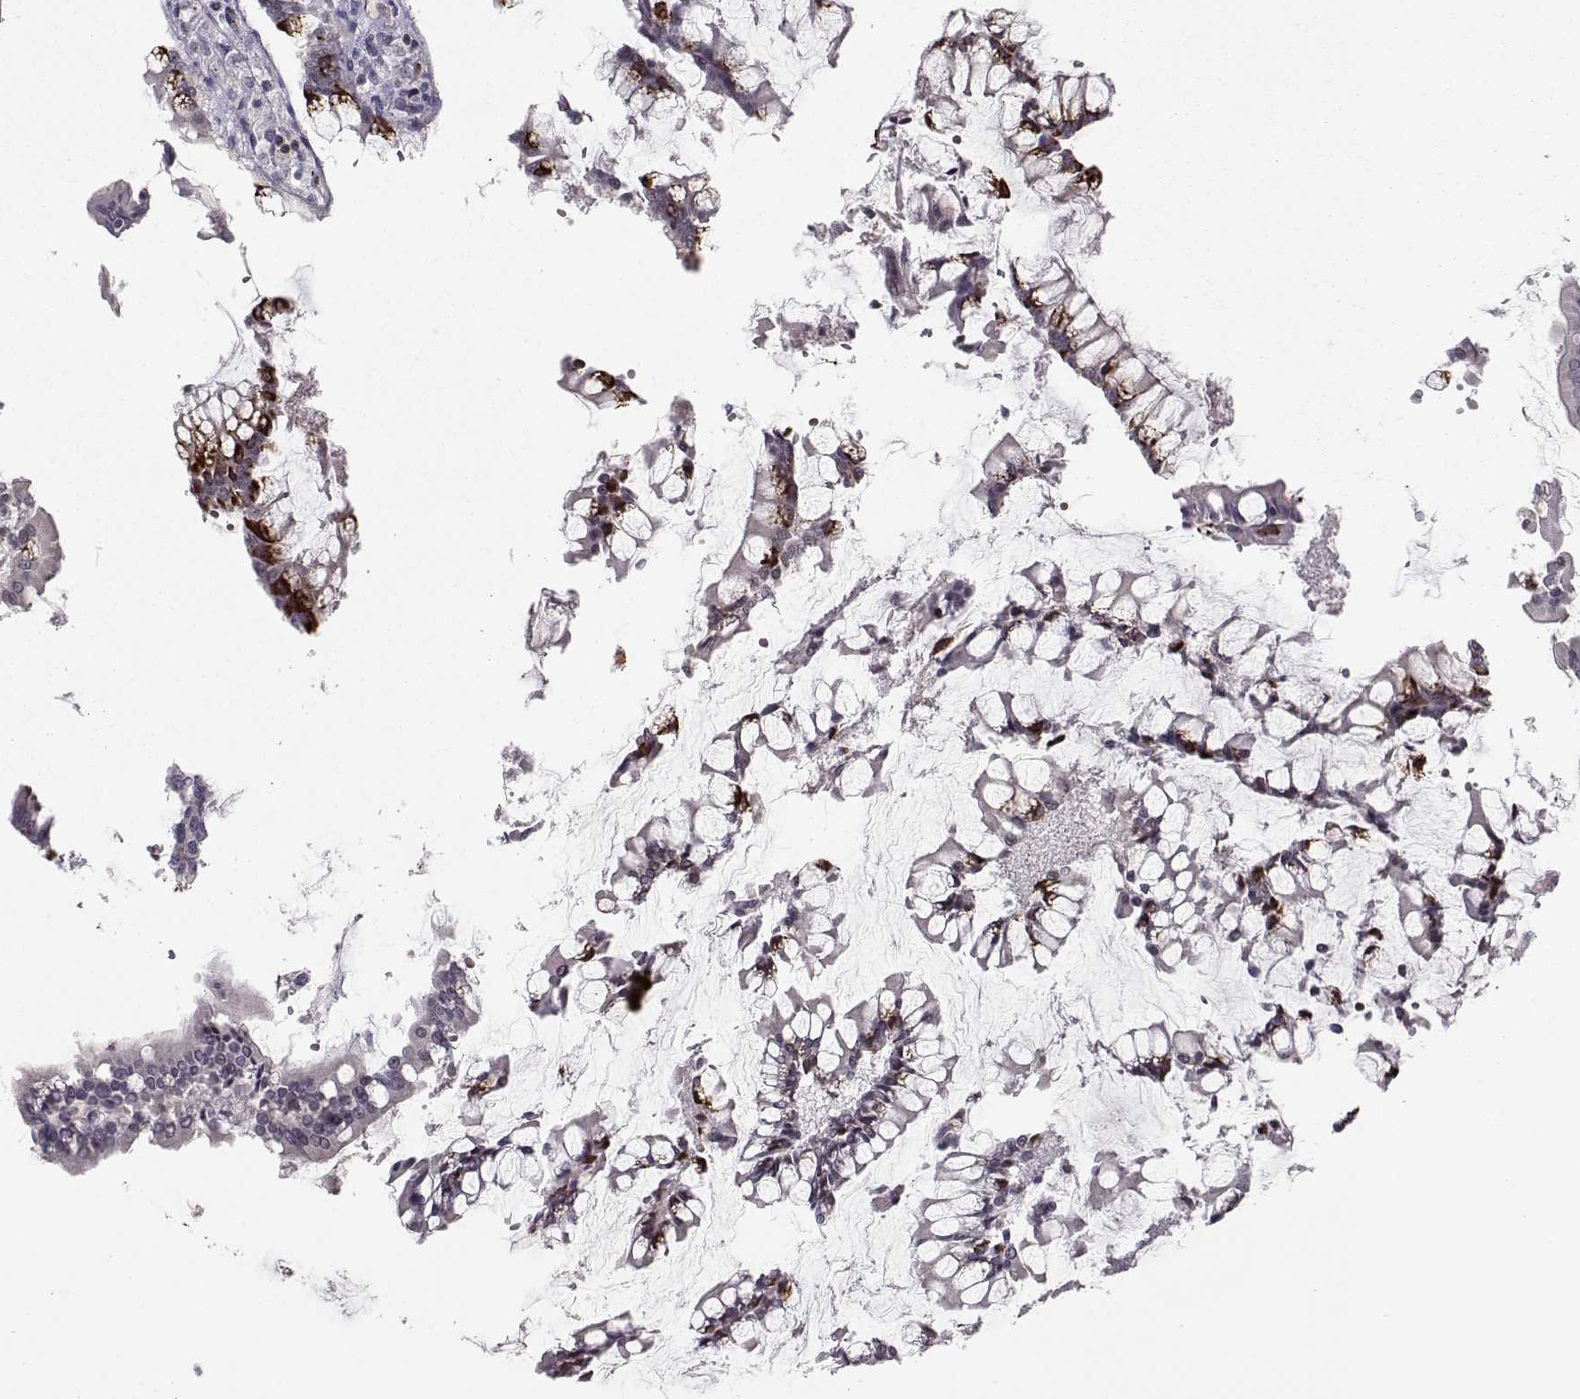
{"staining": {"intensity": "negative", "quantity": "none", "location": "none"}, "tissue": "carcinoid", "cell_type": "Tumor cells", "image_type": "cancer", "snomed": [{"axis": "morphology", "description": "Carcinoid, malignant, NOS"}, {"axis": "topography", "description": "Small intestine"}], "caption": "DAB immunohistochemical staining of human malignant carcinoid exhibits no significant positivity in tumor cells. The staining is performed using DAB brown chromogen with nuclei counter-stained in using hematoxylin.", "gene": "KIF13B", "patient": {"sex": "female", "age": 65}}